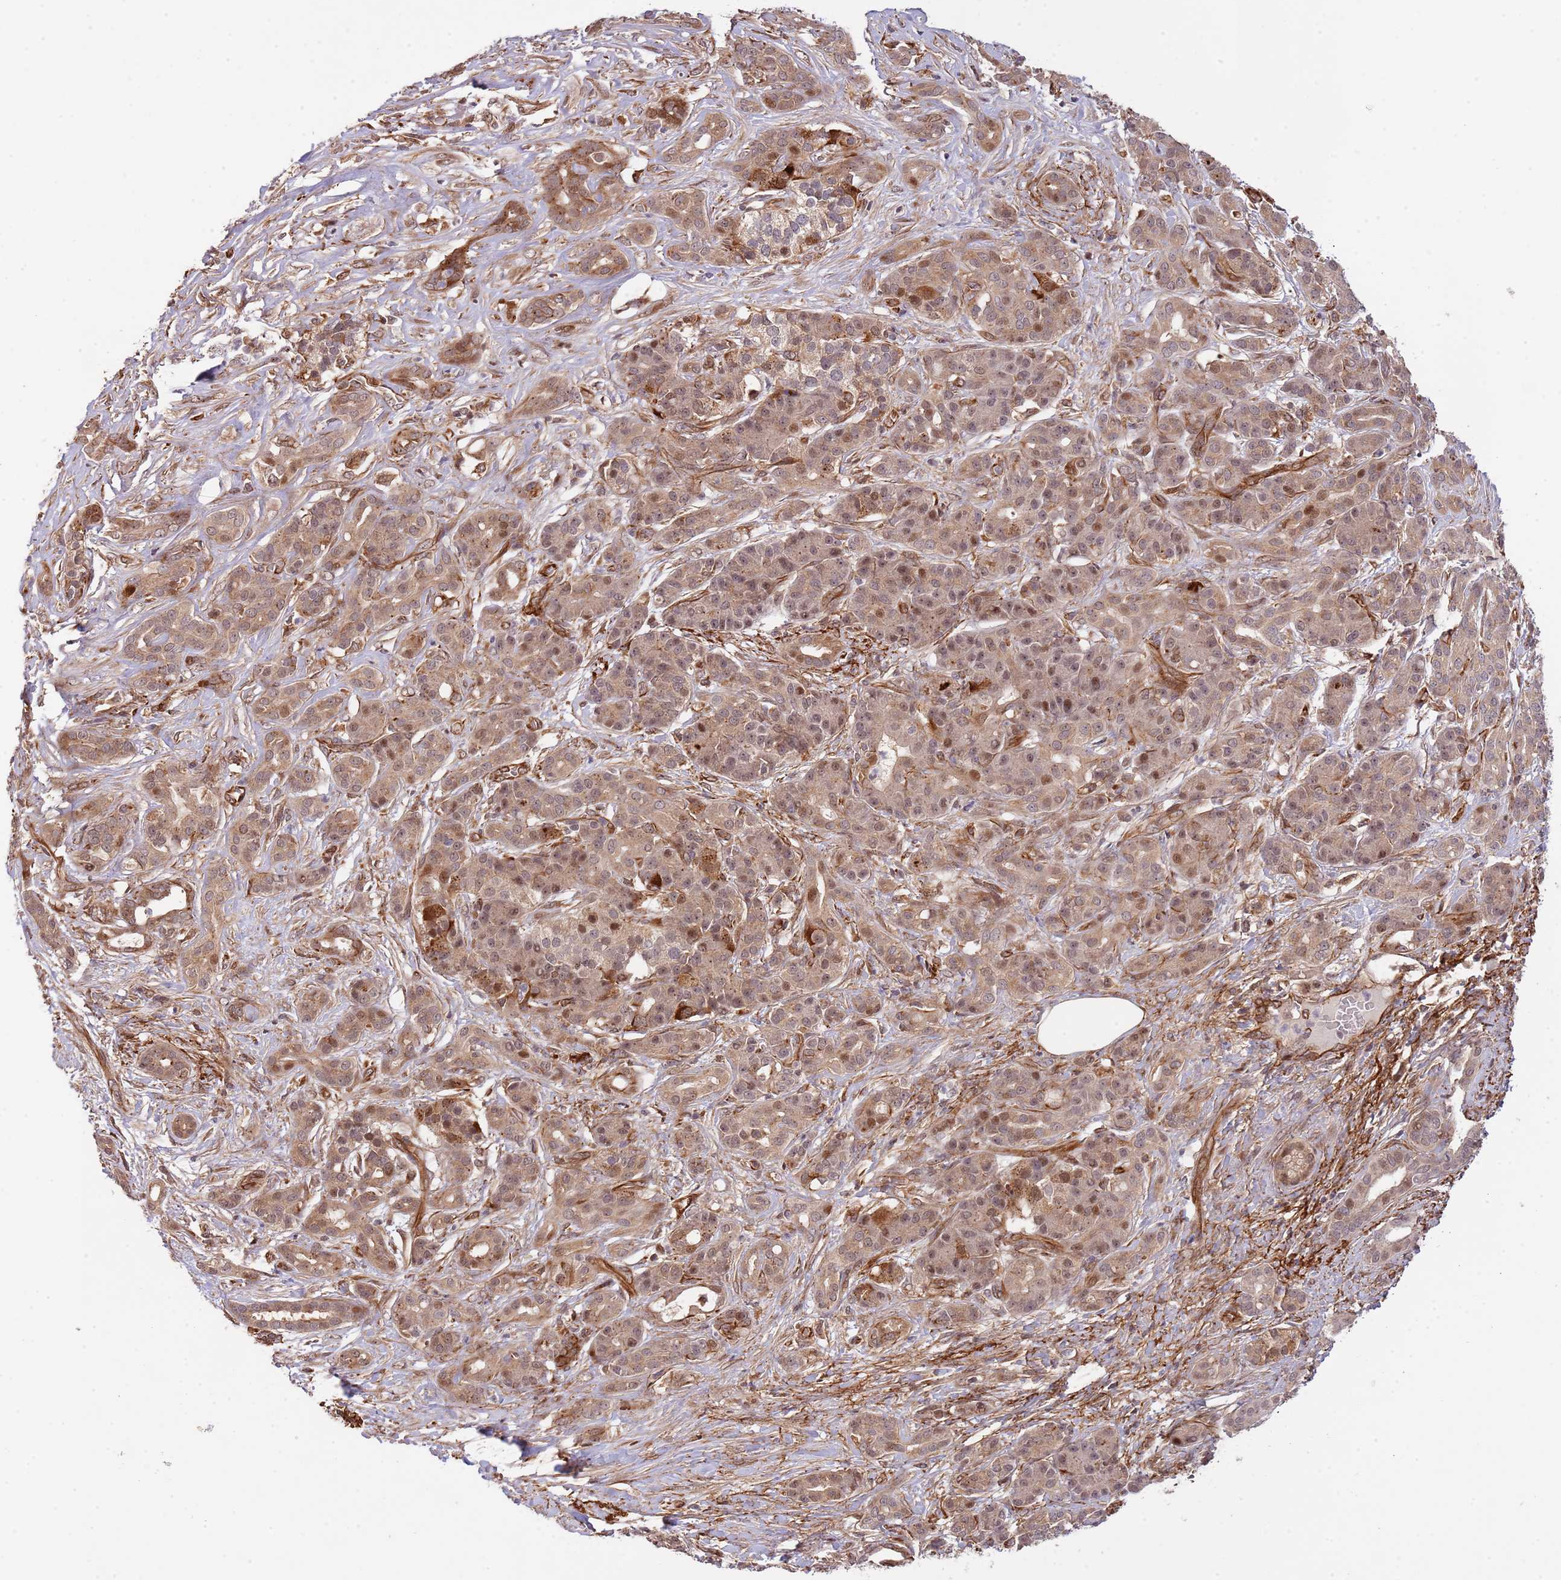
{"staining": {"intensity": "weak", "quantity": "25%-75%", "location": "cytoplasmic/membranous,nuclear"}, "tissue": "pancreatic cancer", "cell_type": "Tumor cells", "image_type": "cancer", "snomed": [{"axis": "morphology", "description": "Adenocarcinoma, NOS"}, {"axis": "topography", "description": "Pancreas"}], "caption": "Pancreatic cancer (adenocarcinoma) tissue exhibits weak cytoplasmic/membranous and nuclear positivity in approximately 25%-75% of tumor cells The protein is shown in brown color, while the nuclei are stained blue.", "gene": "NEK3", "patient": {"sex": "male", "age": 57}}